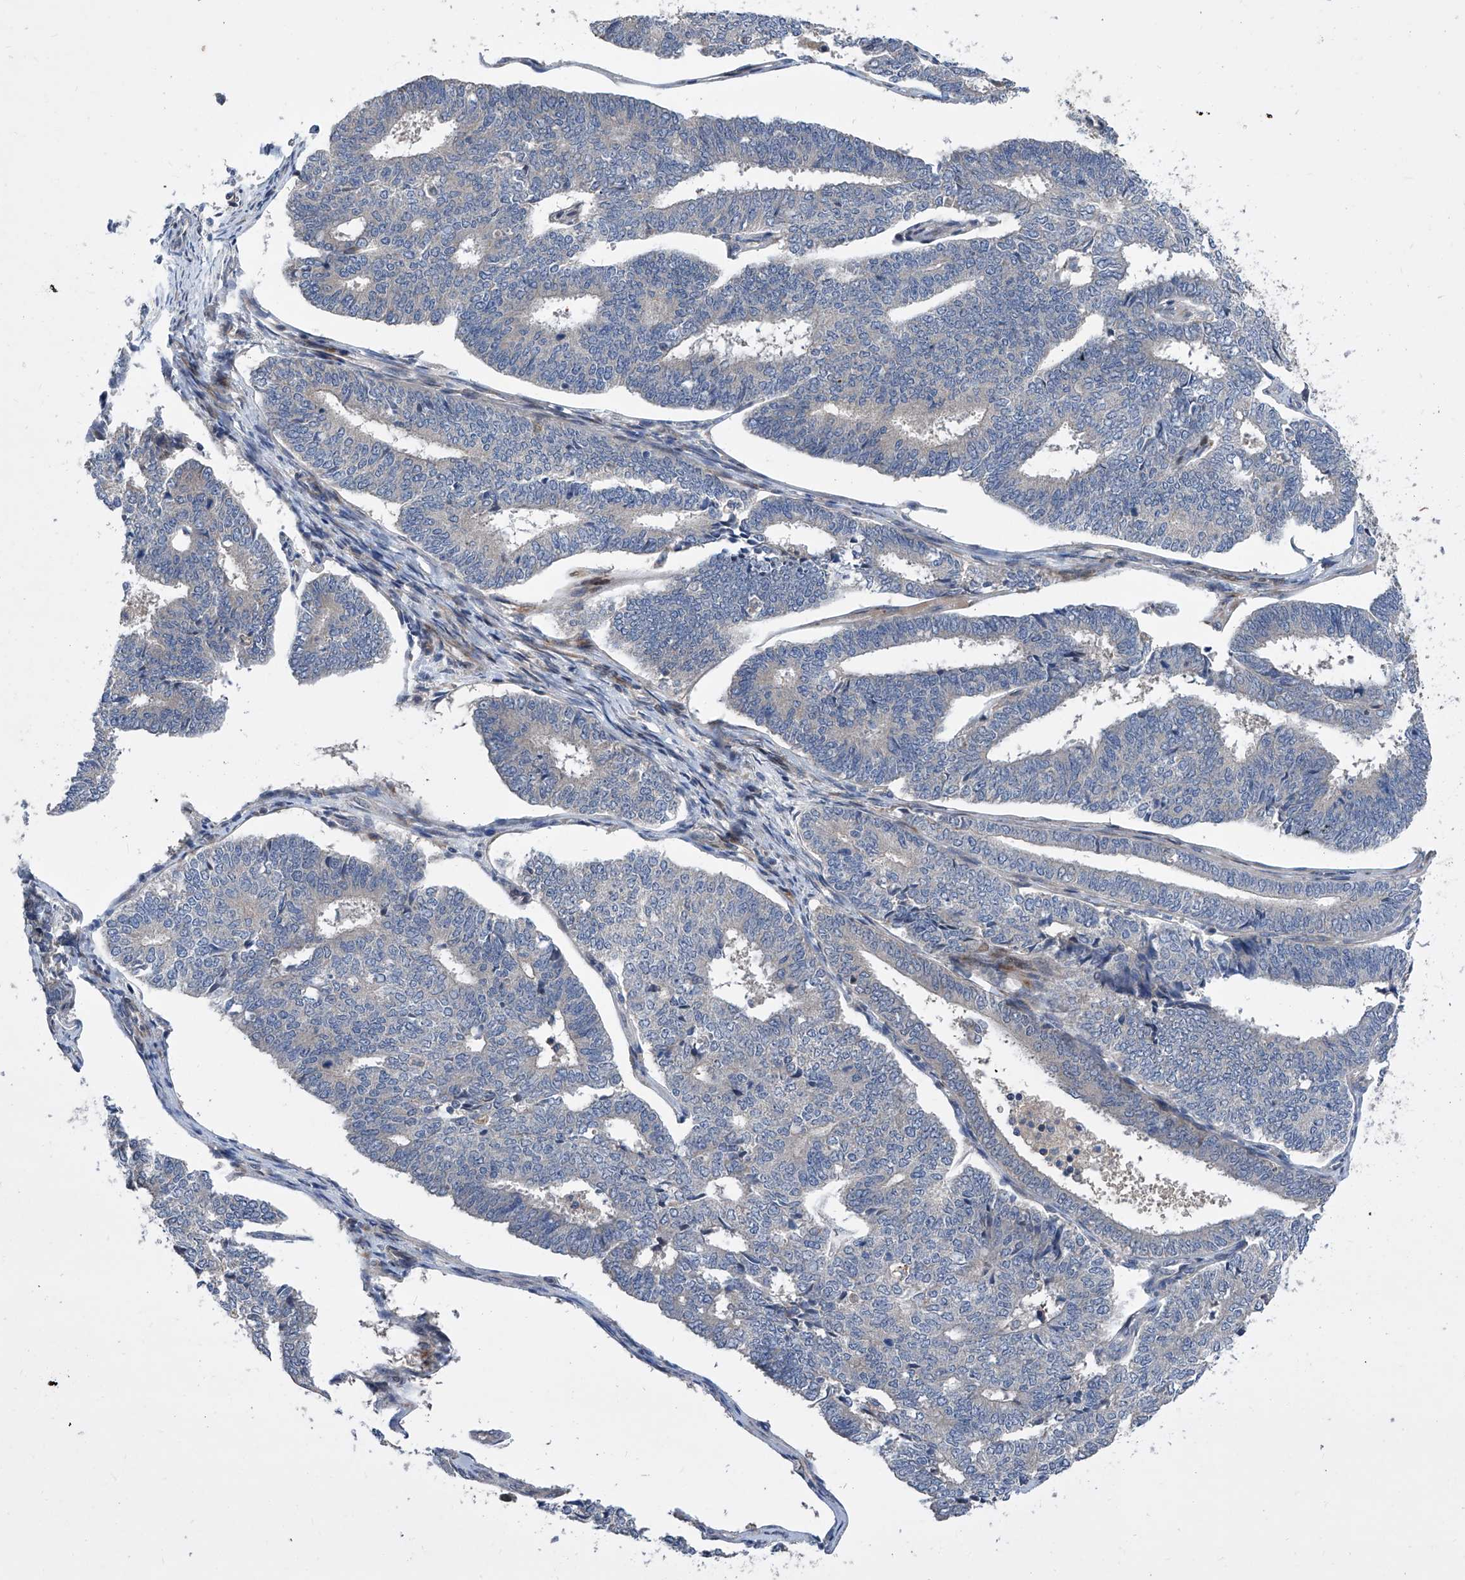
{"staining": {"intensity": "negative", "quantity": "none", "location": "none"}, "tissue": "endometrial cancer", "cell_type": "Tumor cells", "image_type": "cancer", "snomed": [{"axis": "morphology", "description": "Adenocarcinoma, NOS"}, {"axis": "topography", "description": "Endometrium"}], "caption": "Tumor cells show no significant protein staining in endometrial adenocarcinoma. Brightfield microscopy of immunohistochemistry (IHC) stained with DAB (brown) and hematoxylin (blue), captured at high magnification.", "gene": "USF3", "patient": {"sex": "female", "age": 70}}